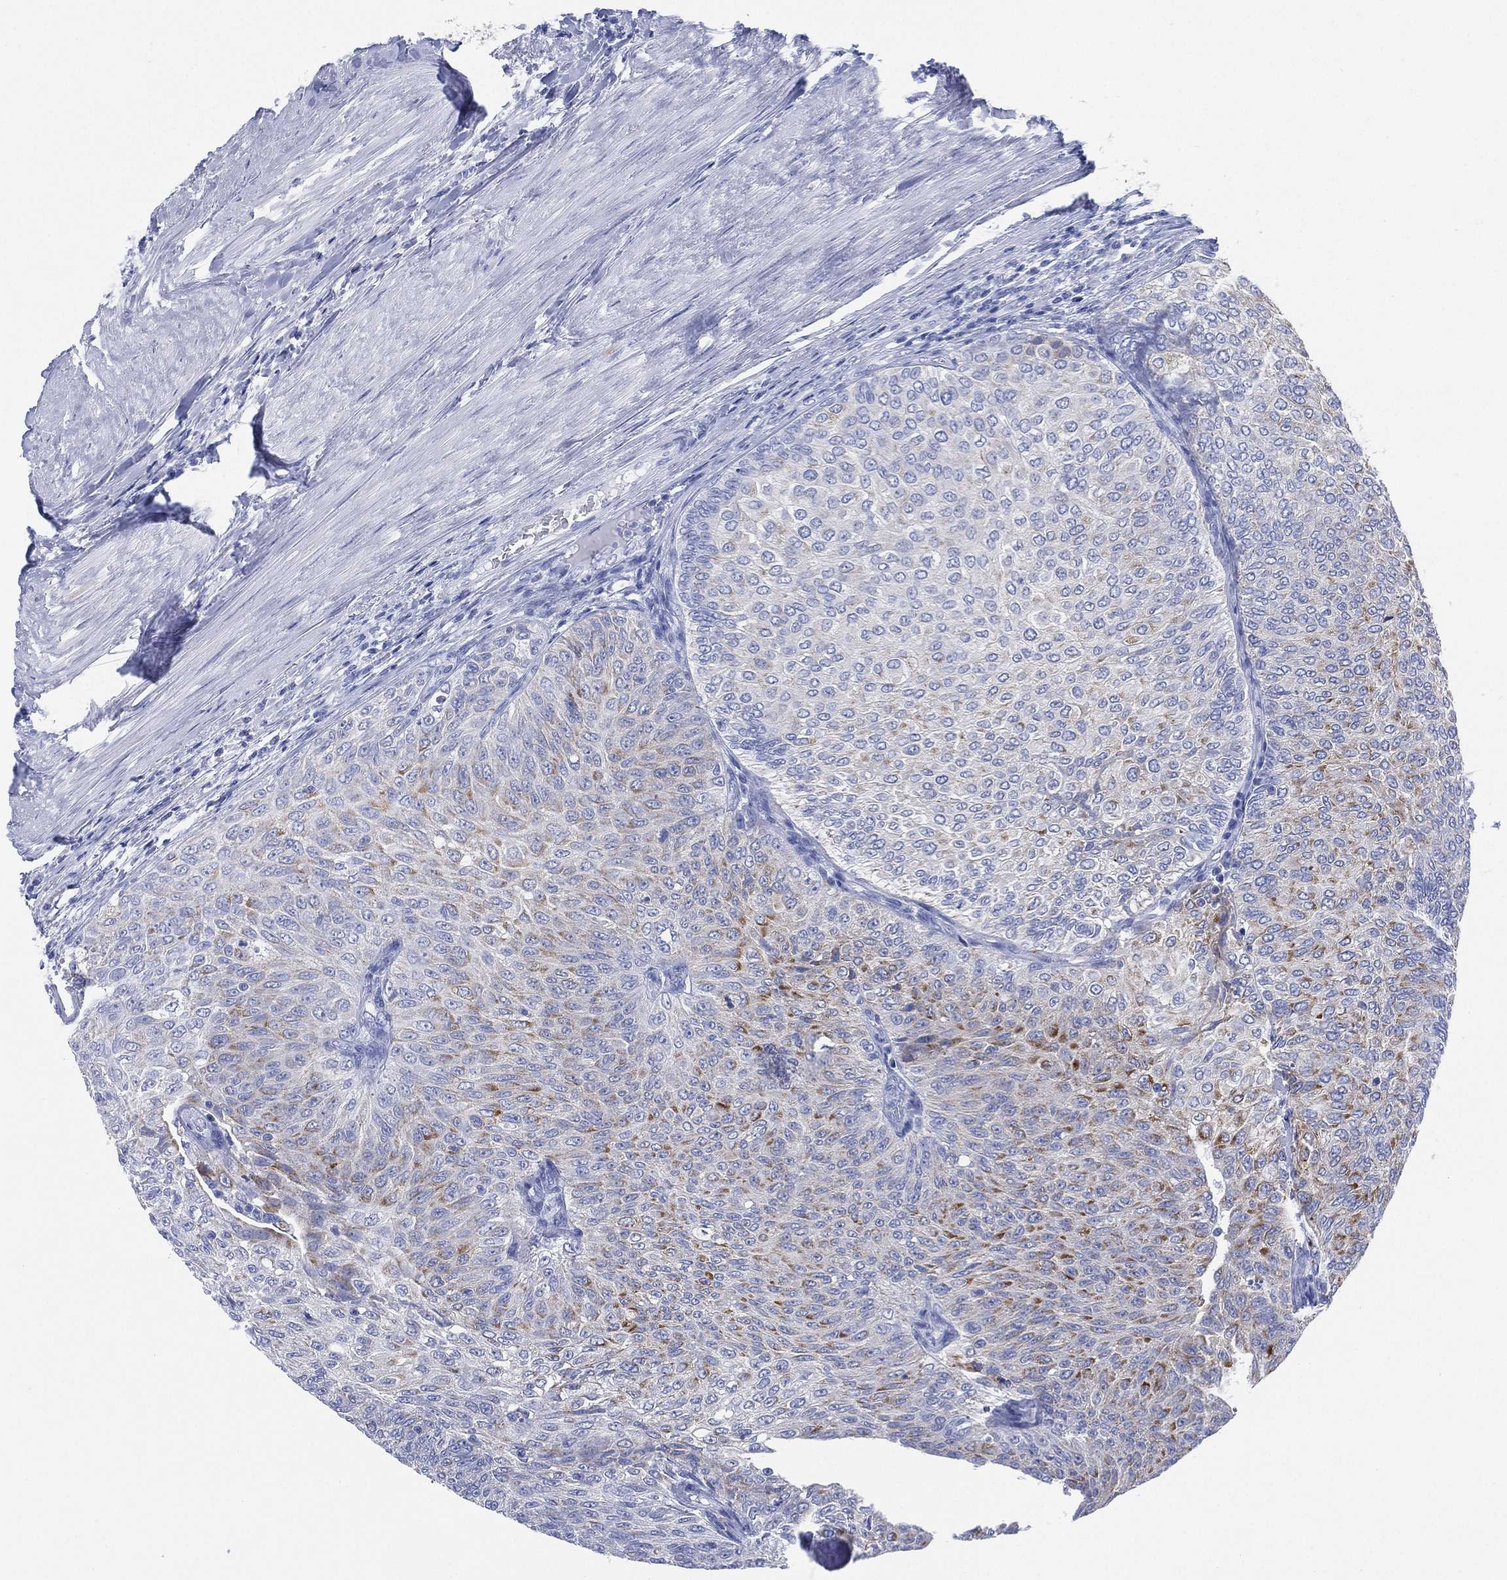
{"staining": {"intensity": "moderate", "quantity": "<25%", "location": "cytoplasmic/membranous"}, "tissue": "urothelial cancer", "cell_type": "Tumor cells", "image_type": "cancer", "snomed": [{"axis": "morphology", "description": "Urothelial carcinoma, Low grade"}, {"axis": "topography", "description": "Ureter, NOS"}, {"axis": "topography", "description": "Urinary bladder"}], "caption": "IHC histopathology image of neoplastic tissue: urothelial carcinoma (low-grade) stained using immunohistochemistry displays low levels of moderate protein expression localized specifically in the cytoplasmic/membranous of tumor cells, appearing as a cytoplasmic/membranous brown color.", "gene": "SLC9C2", "patient": {"sex": "male", "age": 78}}